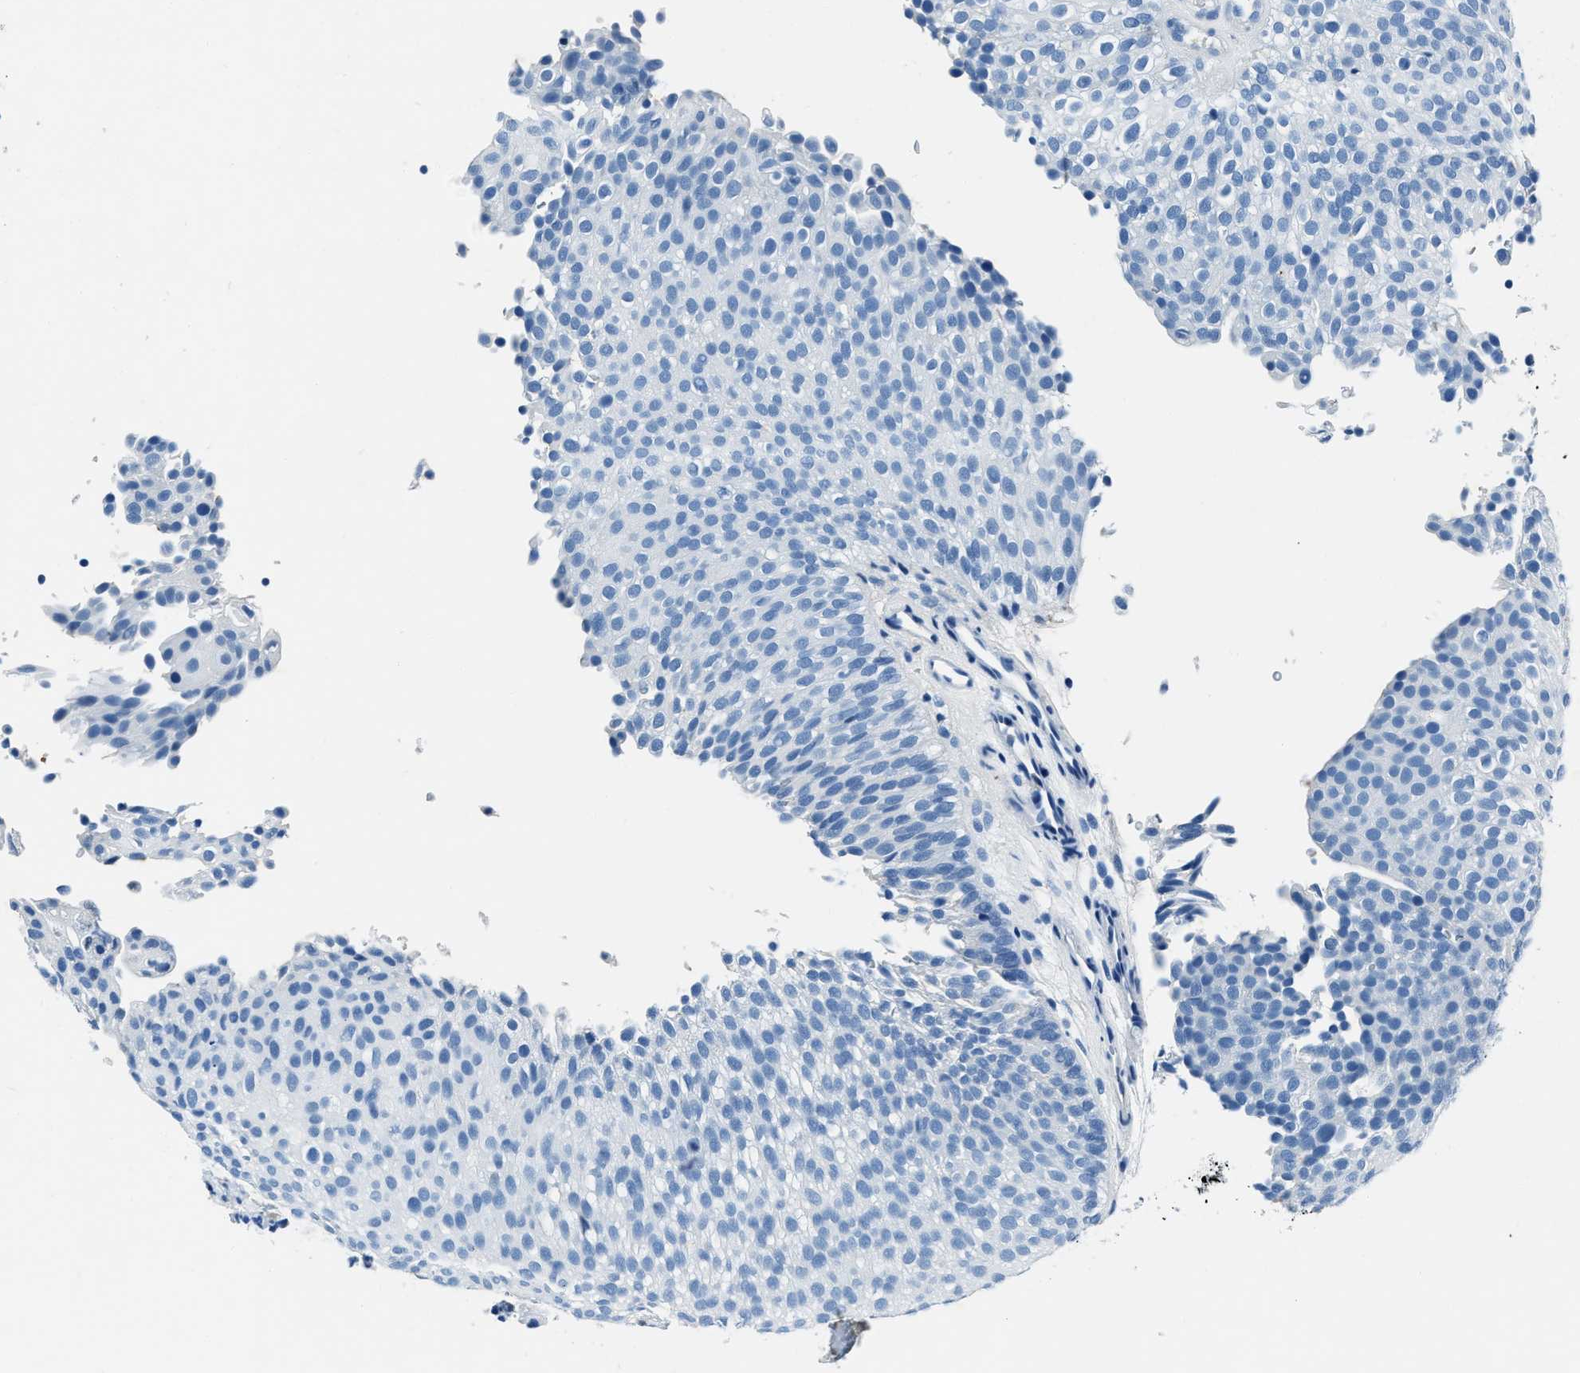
{"staining": {"intensity": "negative", "quantity": "none", "location": "none"}, "tissue": "urothelial cancer", "cell_type": "Tumor cells", "image_type": "cancer", "snomed": [{"axis": "morphology", "description": "Urothelial carcinoma, Low grade"}, {"axis": "topography", "description": "Urinary bladder"}], "caption": "This is a histopathology image of immunohistochemistry (IHC) staining of urothelial cancer, which shows no expression in tumor cells.", "gene": "PTPDC1", "patient": {"sex": "male", "age": 78}}